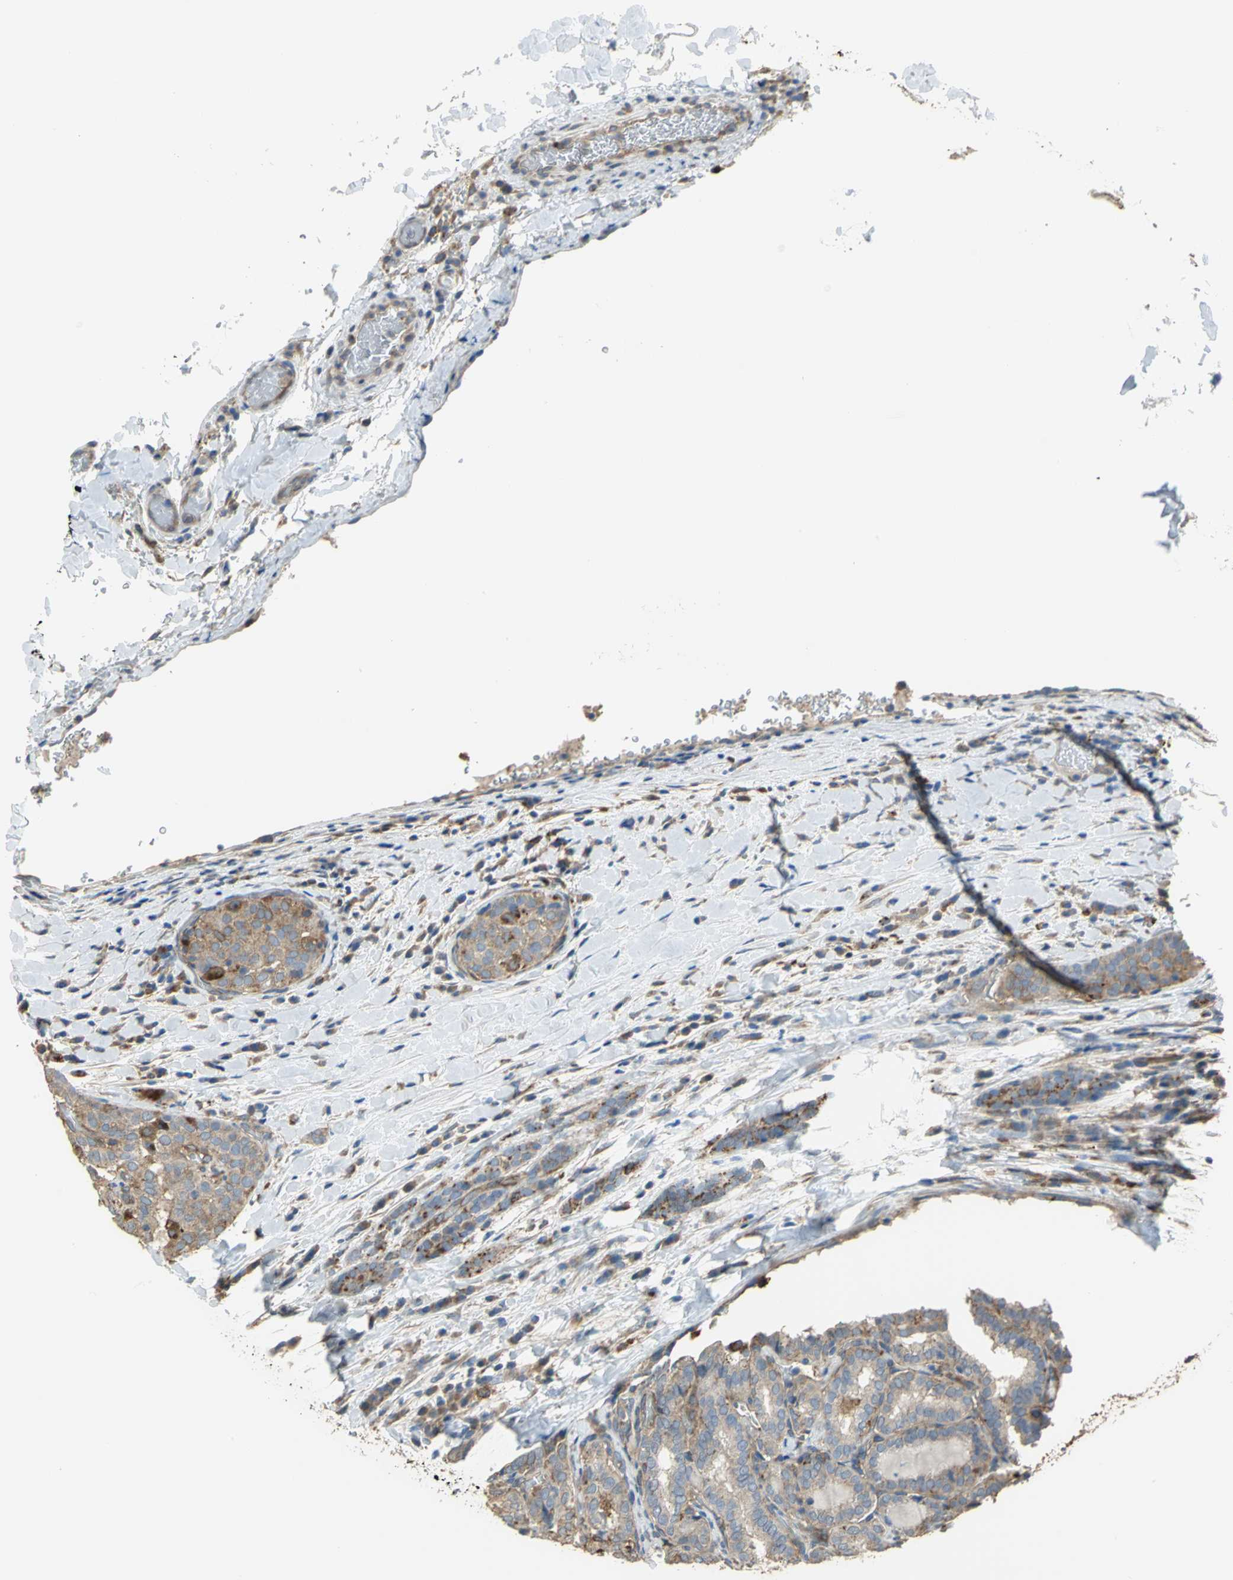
{"staining": {"intensity": "weak", "quantity": ">75%", "location": "cytoplasmic/membranous"}, "tissue": "thyroid cancer", "cell_type": "Tumor cells", "image_type": "cancer", "snomed": [{"axis": "morphology", "description": "Papillary adenocarcinoma, NOS"}, {"axis": "topography", "description": "Thyroid gland"}], "caption": "Immunohistochemical staining of human thyroid cancer (papillary adenocarcinoma) demonstrates low levels of weak cytoplasmic/membranous protein staining in approximately >75% of tumor cells.", "gene": "DIAPH2", "patient": {"sex": "female", "age": 30}}